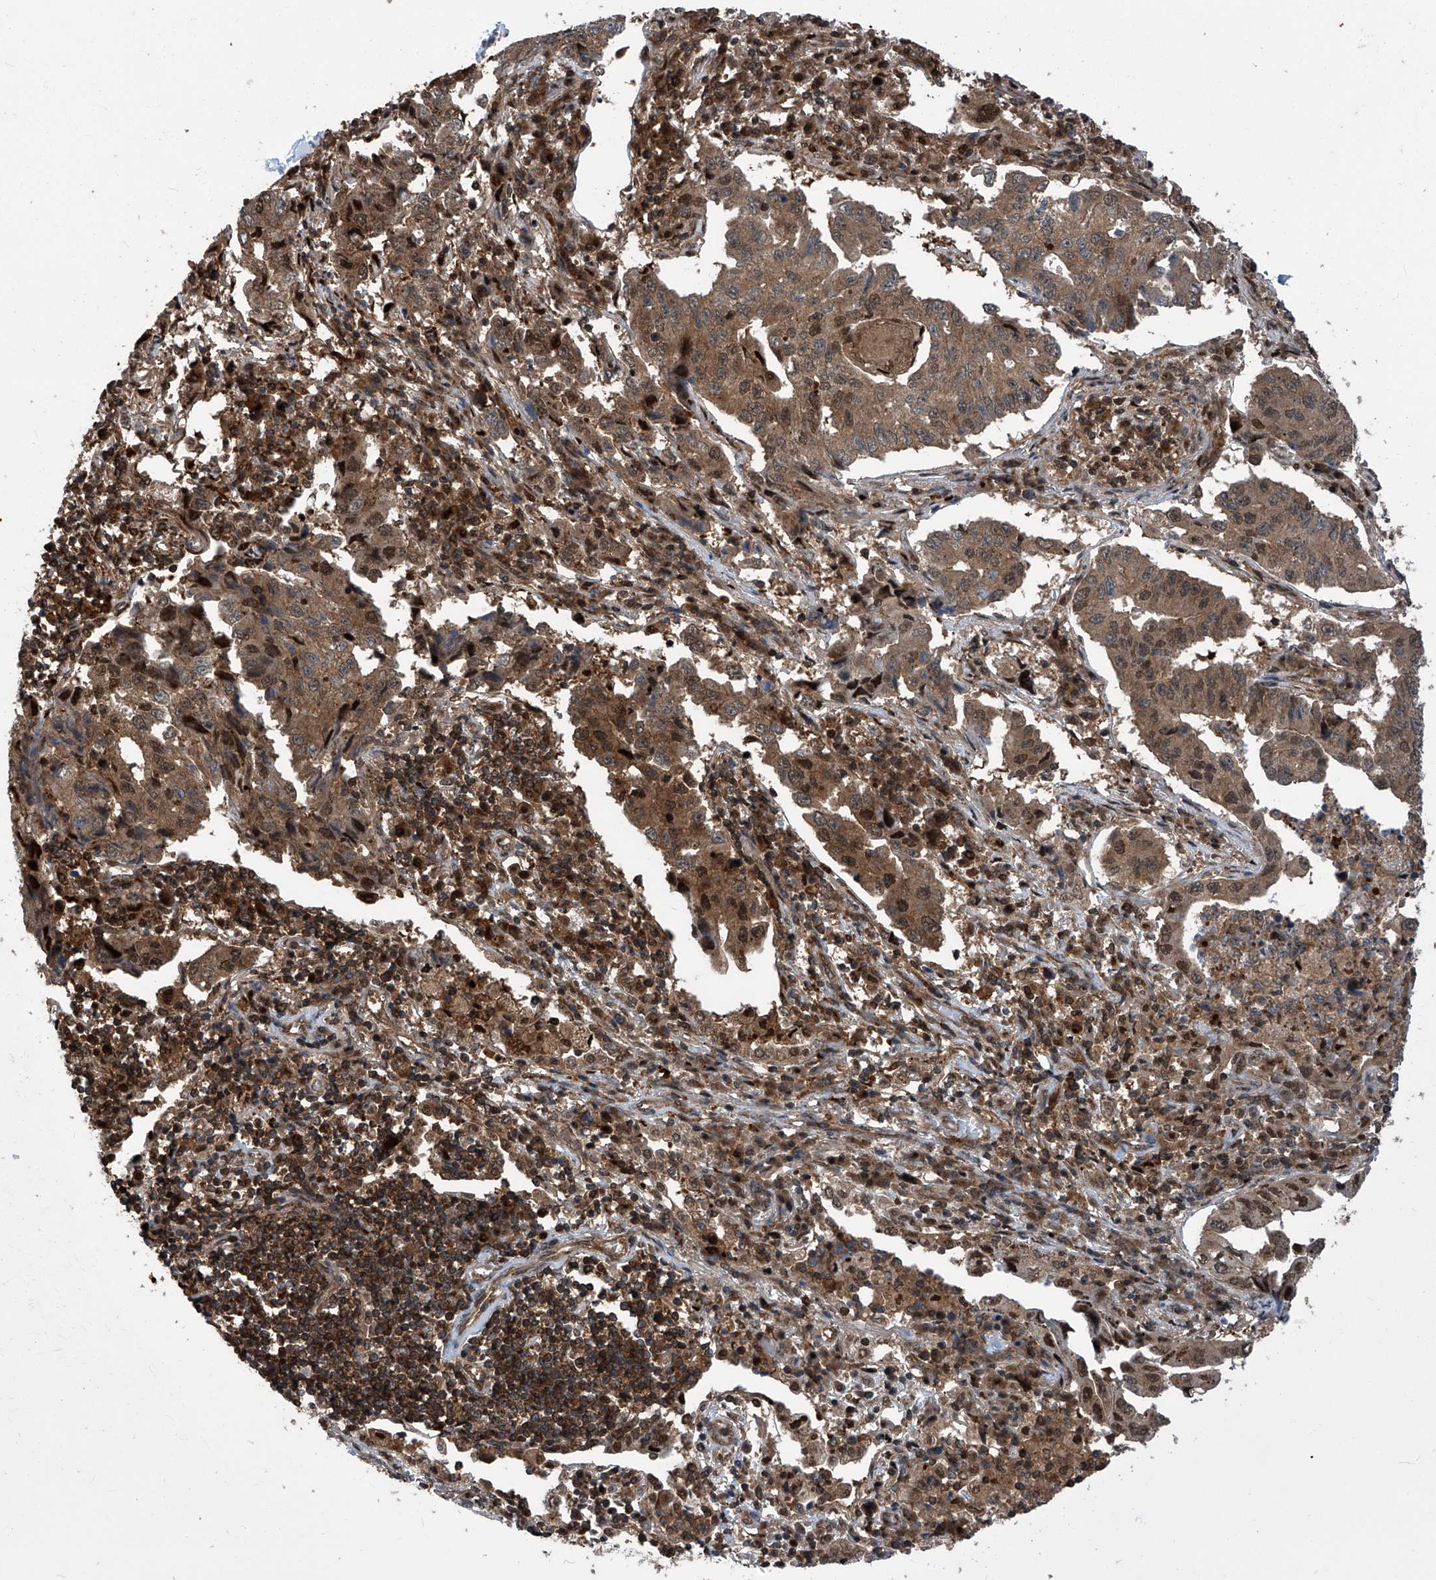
{"staining": {"intensity": "strong", "quantity": ">75%", "location": "cytoplasmic/membranous,nuclear"}, "tissue": "lung cancer", "cell_type": "Tumor cells", "image_type": "cancer", "snomed": [{"axis": "morphology", "description": "Adenocarcinoma, NOS"}, {"axis": "topography", "description": "Lung"}], "caption": "Protein staining demonstrates strong cytoplasmic/membranous and nuclear expression in approximately >75% of tumor cells in adenocarcinoma (lung).", "gene": "PSMB1", "patient": {"sex": "female", "age": 51}}